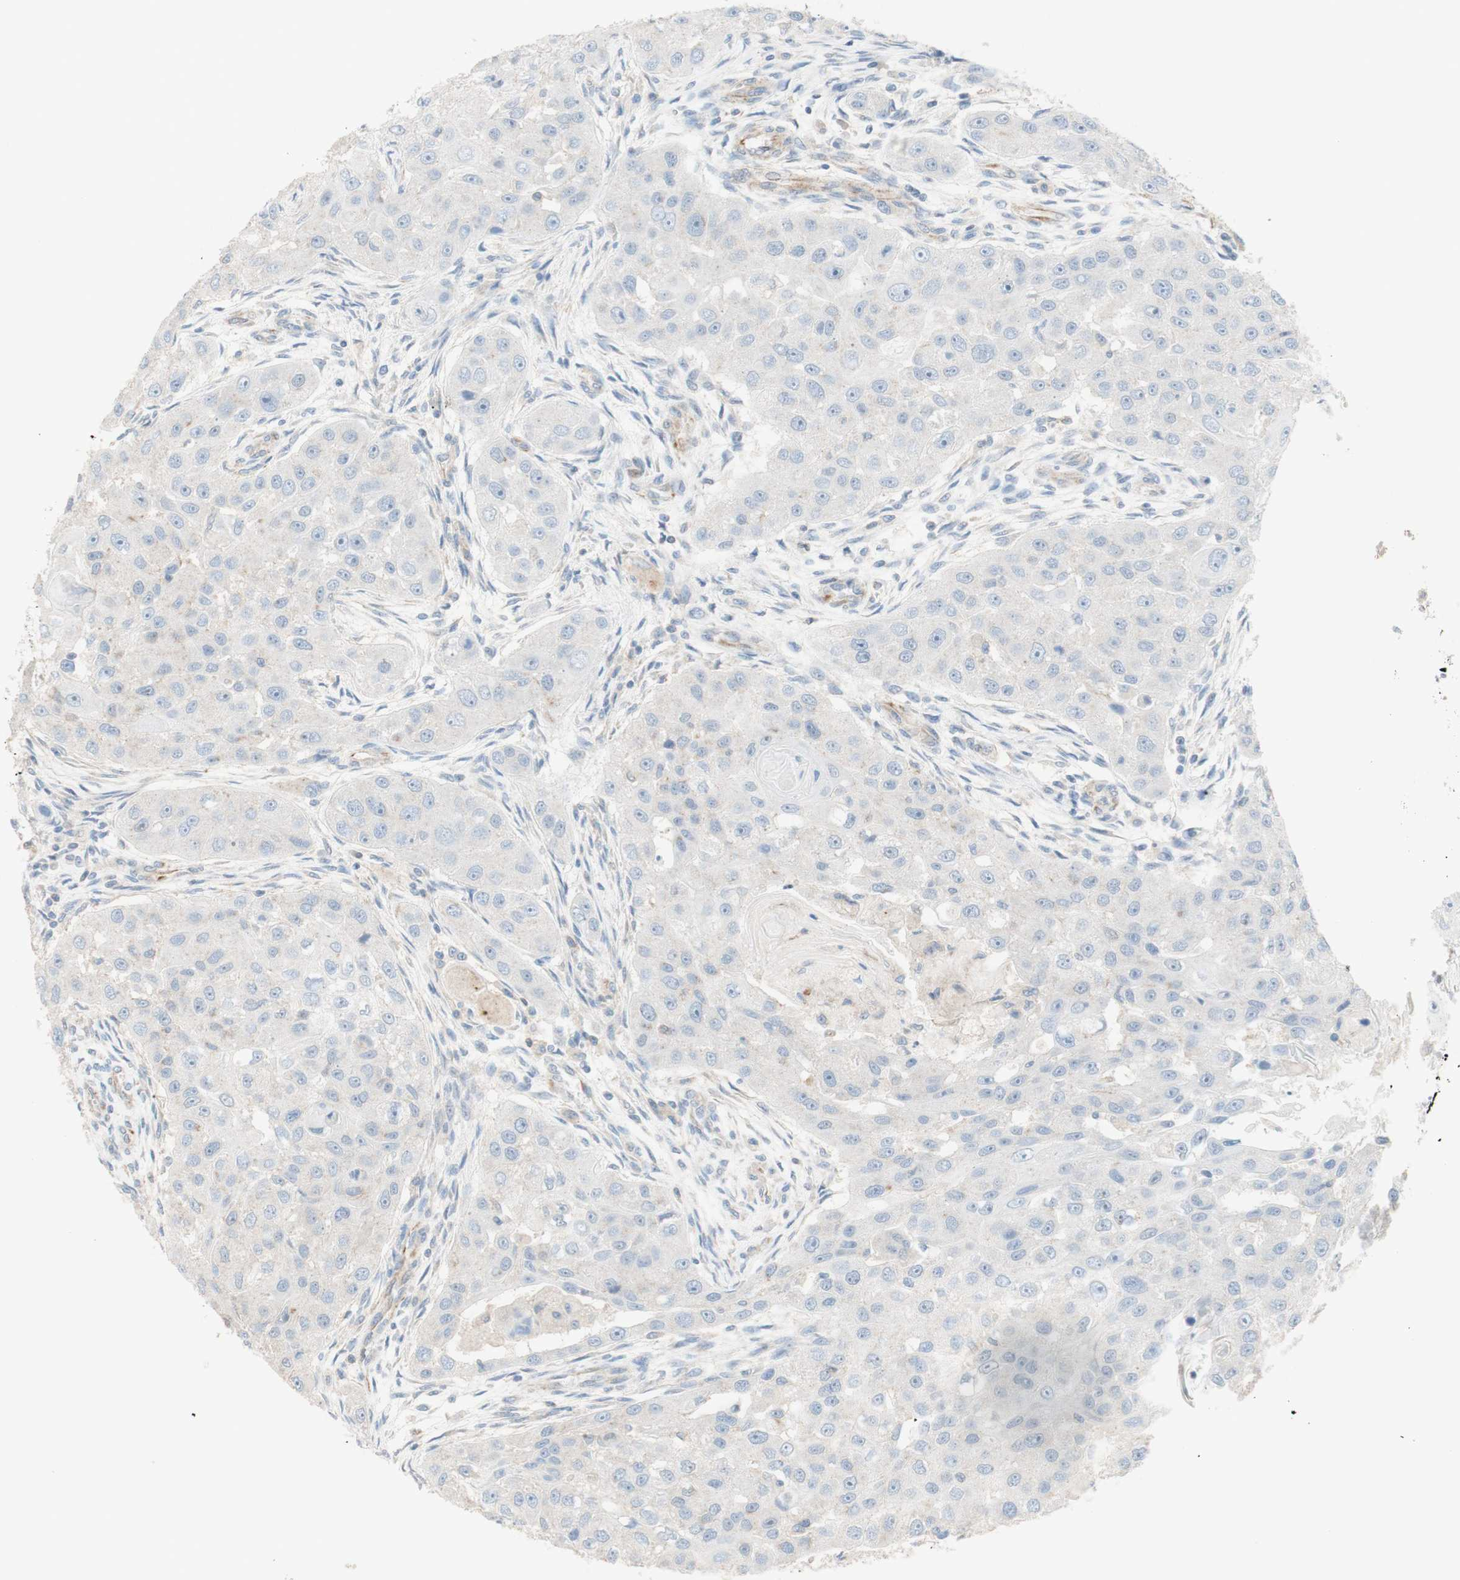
{"staining": {"intensity": "negative", "quantity": "none", "location": "none"}, "tissue": "head and neck cancer", "cell_type": "Tumor cells", "image_type": "cancer", "snomed": [{"axis": "morphology", "description": "Normal tissue, NOS"}, {"axis": "morphology", "description": "Squamous cell carcinoma, NOS"}, {"axis": "topography", "description": "Skeletal muscle"}, {"axis": "topography", "description": "Head-Neck"}], "caption": "IHC histopathology image of head and neck cancer stained for a protein (brown), which reveals no expression in tumor cells.", "gene": "POU2AF1", "patient": {"sex": "male", "age": 51}}